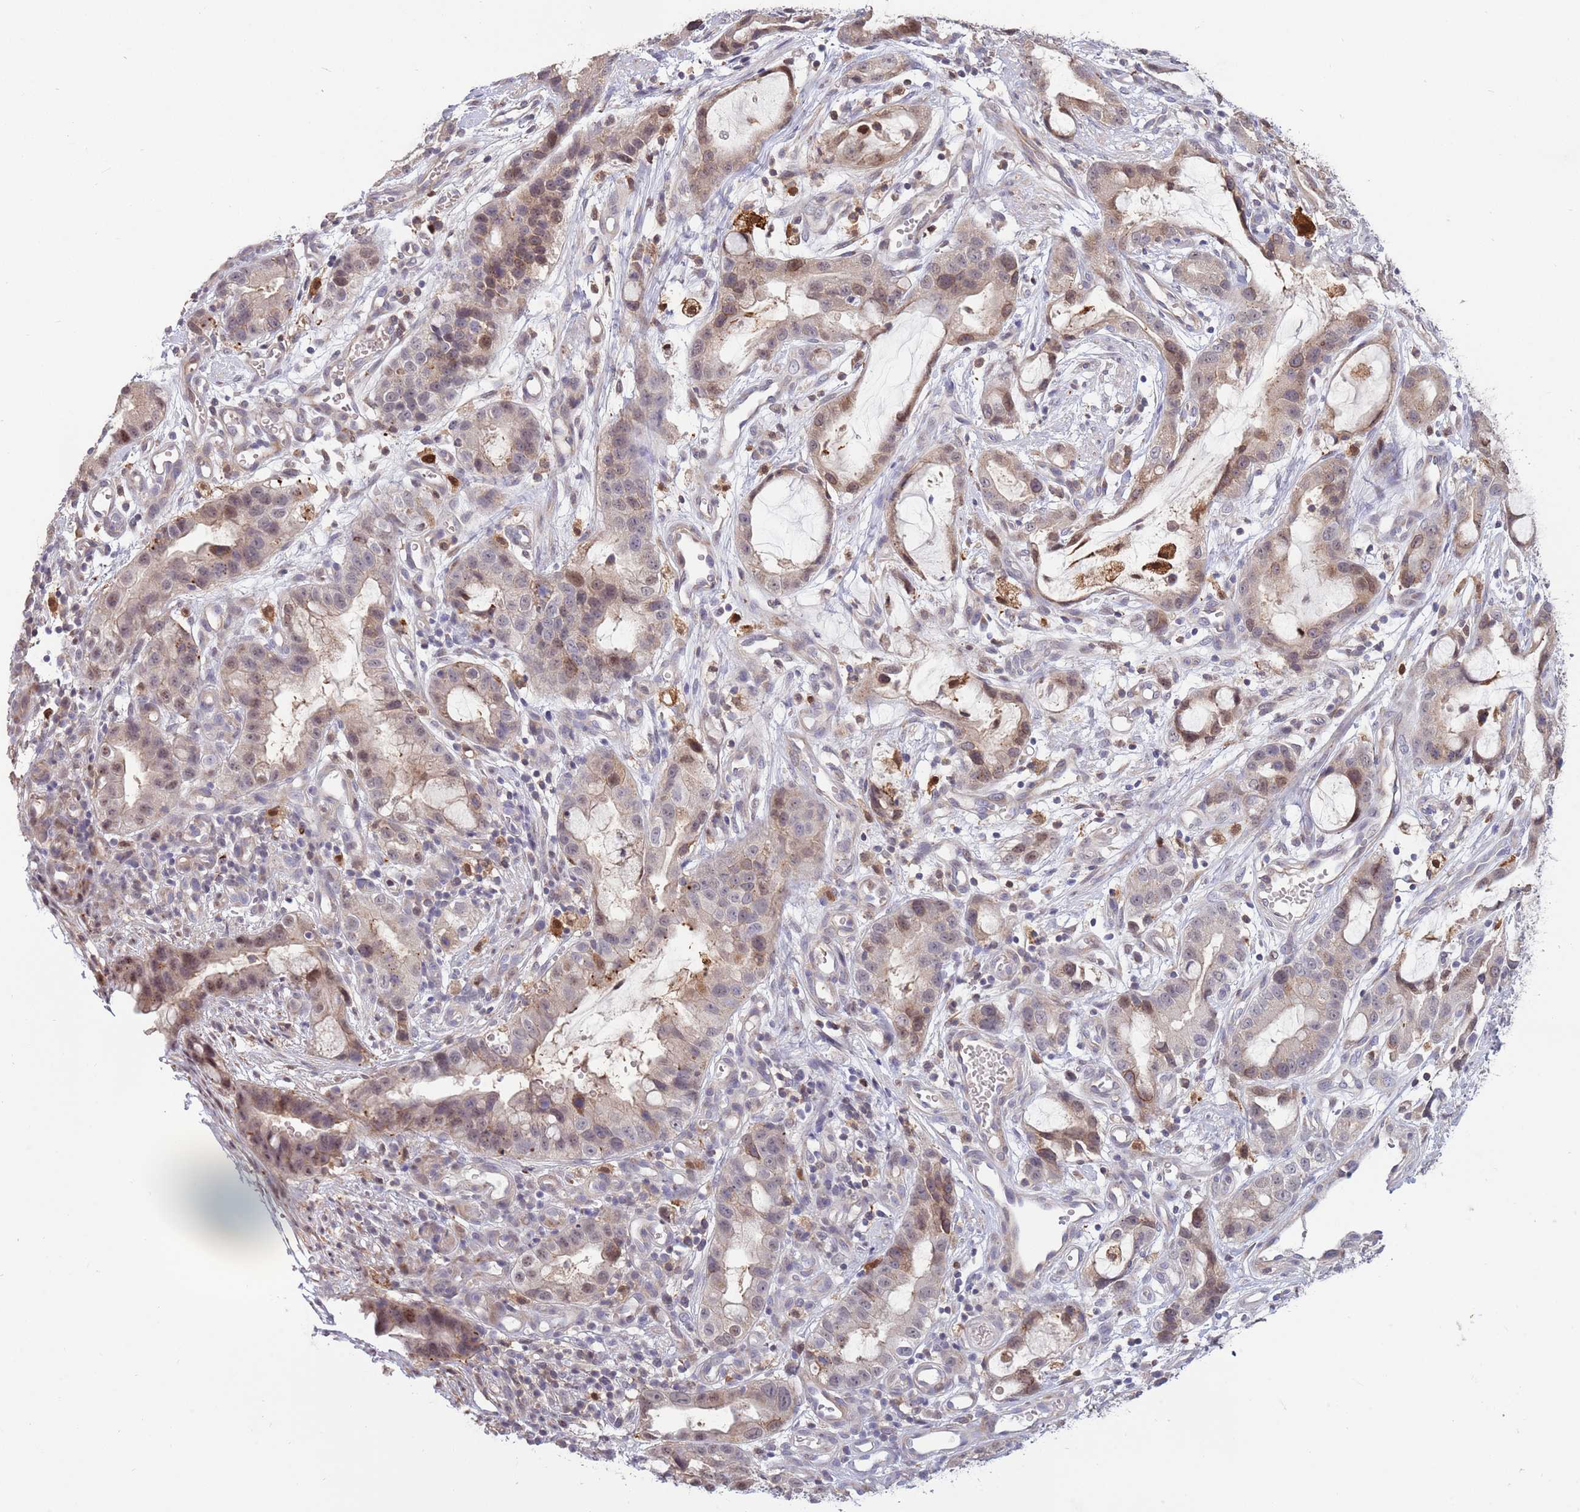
{"staining": {"intensity": "weak", "quantity": "25%-75%", "location": "nuclear"}, "tissue": "stomach cancer", "cell_type": "Tumor cells", "image_type": "cancer", "snomed": [{"axis": "morphology", "description": "Adenocarcinoma, NOS"}, {"axis": "topography", "description": "Stomach"}], "caption": "Immunohistochemistry (IHC) (DAB) staining of stomach cancer displays weak nuclear protein staining in approximately 25%-75% of tumor cells. (DAB (3,3'-diaminobenzidine) IHC, brown staining for protein, blue staining for nuclei).", "gene": "CCNJL", "patient": {"sex": "male", "age": 55}}